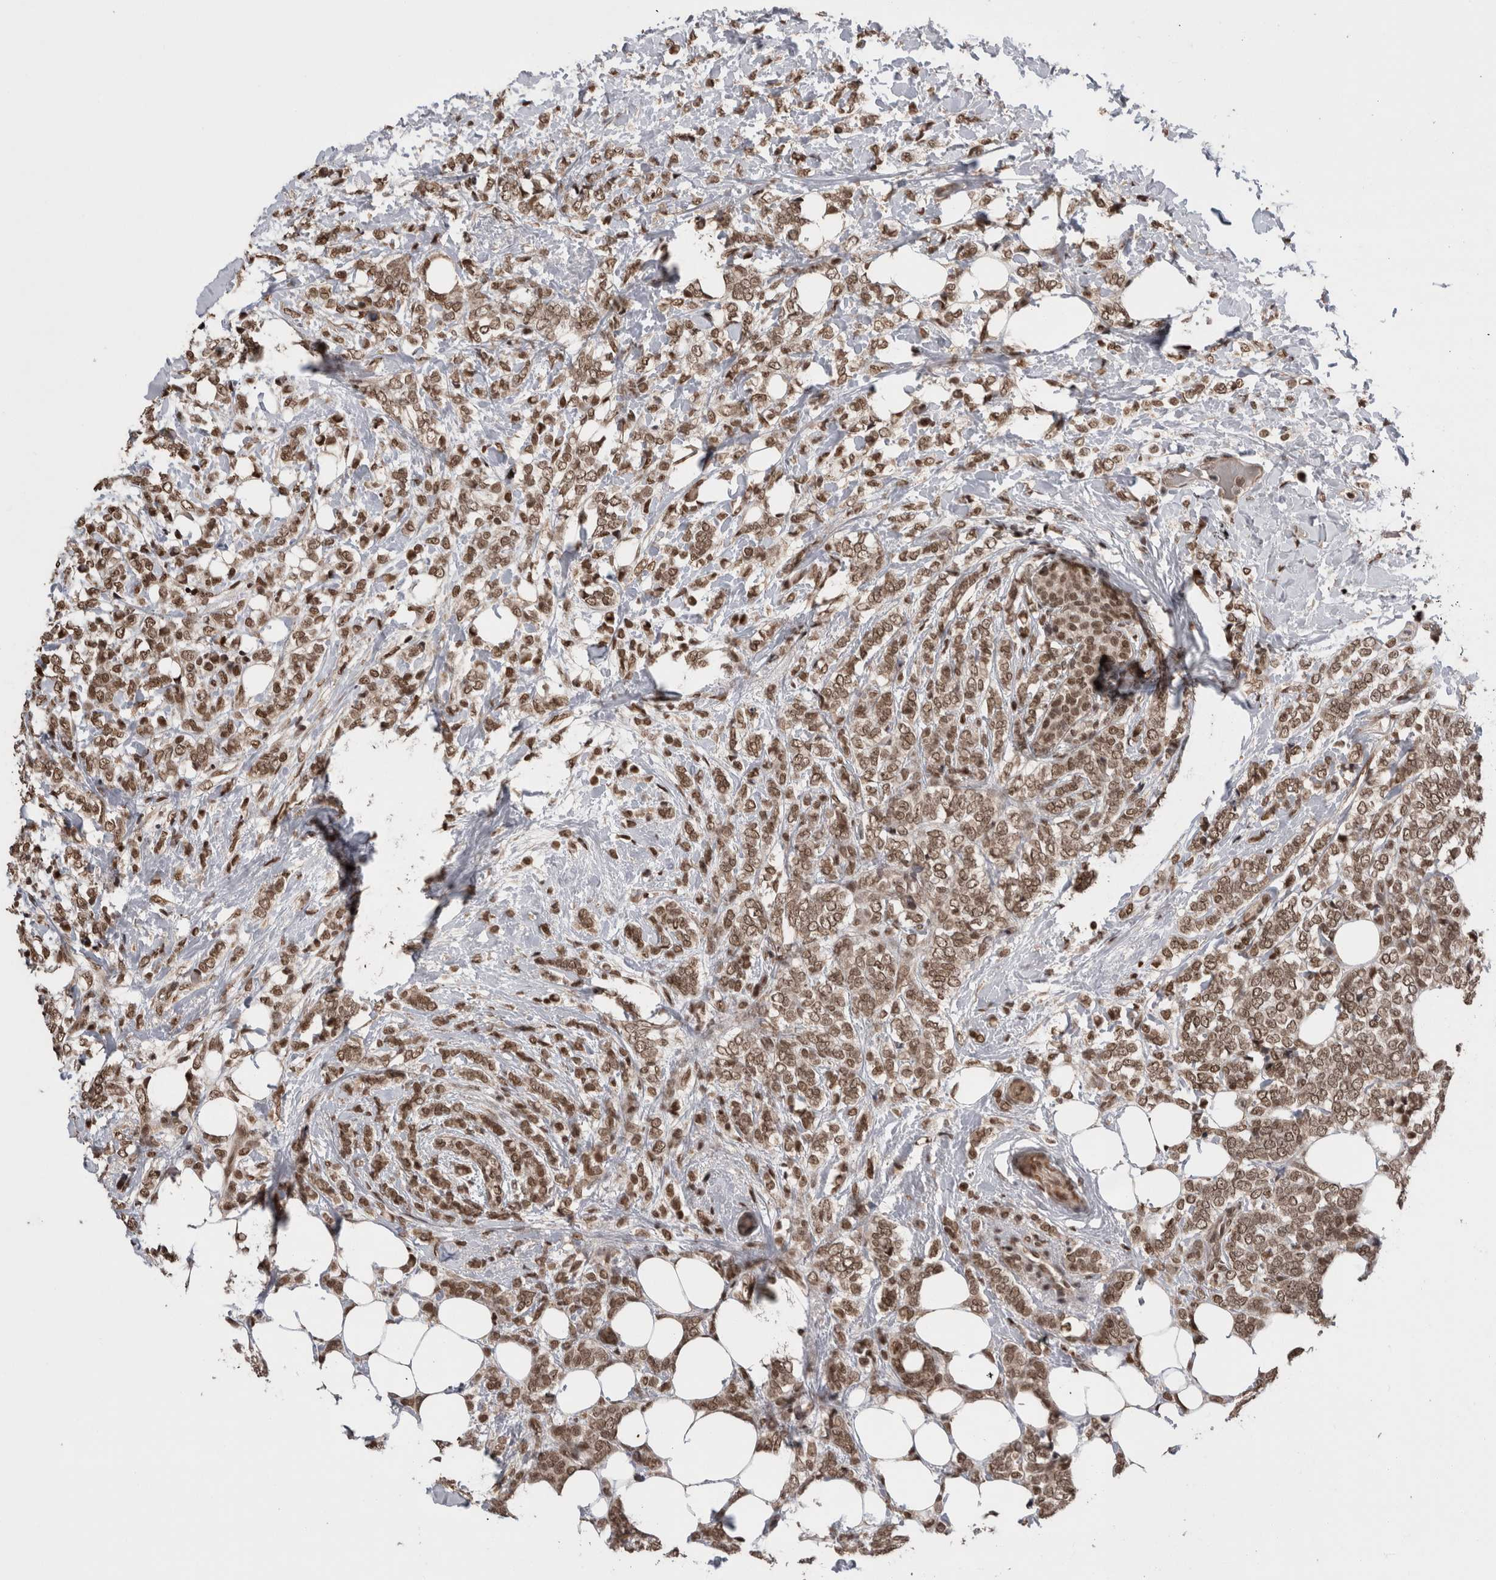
{"staining": {"intensity": "moderate", "quantity": ">75%", "location": "nuclear"}, "tissue": "breast cancer", "cell_type": "Tumor cells", "image_type": "cancer", "snomed": [{"axis": "morphology", "description": "Lobular carcinoma"}, {"axis": "topography", "description": "Breast"}], "caption": "A high-resolution photomicrograph shows immunohistochemistry (IHC) staining of lobular carcinoma (breast), which shows moderate nuclear staining in about >75% of tumor cells. The protein is shown in brown color, while the nuclei are stained blue.", "gene": "CPSF2", "patient": {"sex": "female", "age": 50}}